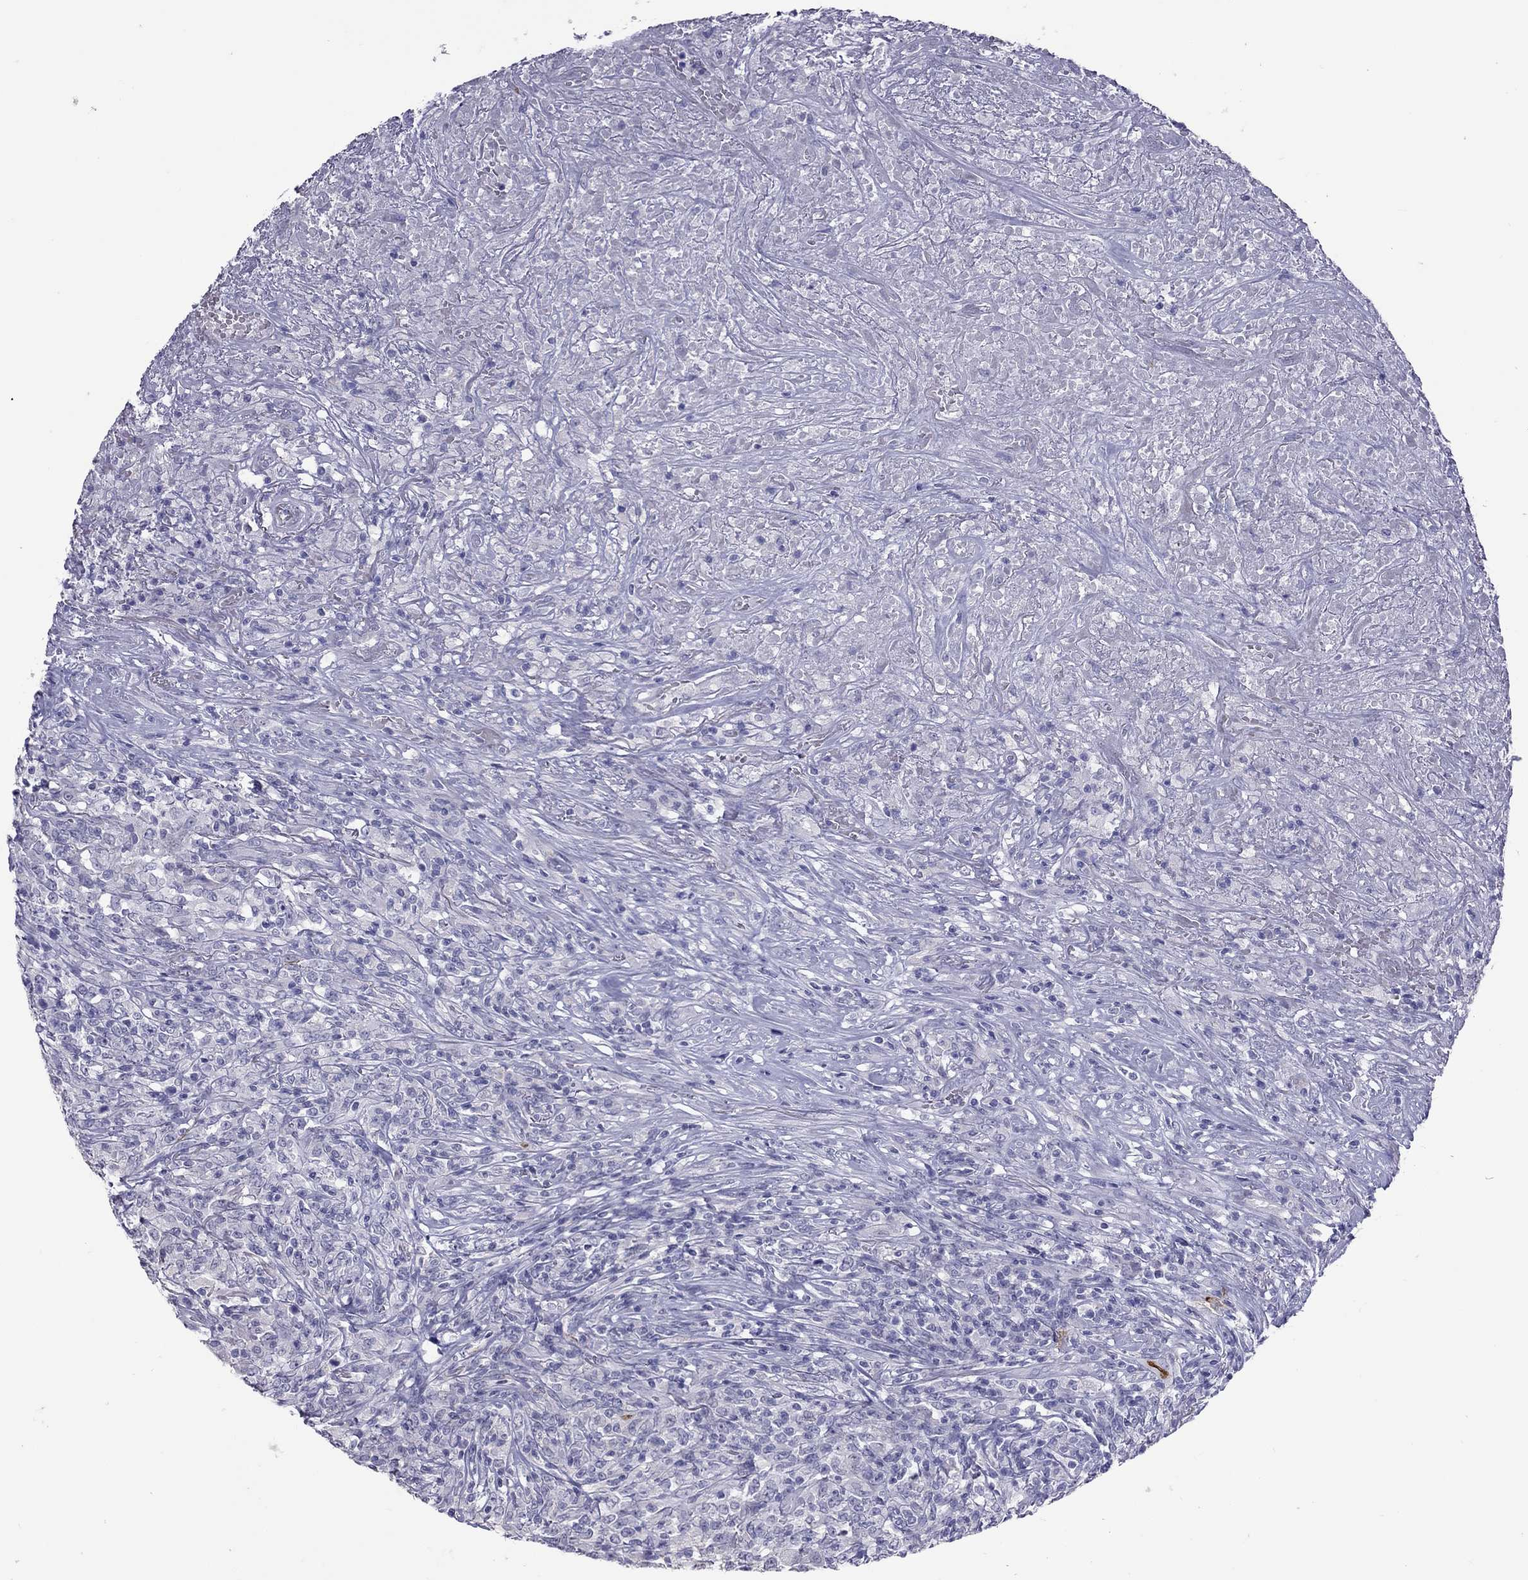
{"staining": {"intensity": "negative", "quantity": "none", "location": "none"}, "tissue": "lymphoma", "cell_type": "Tumor cells", "image_type": "cancer", "snomed": [{"axis": "morphology", "description": "Malignant lymphoma, non-Hodgkin's type, High grade"}, {"axis": "topography", "description": "Lung"}], "caption": "This is an immunohistochemistry (IHC) micrograph of human lymphoma. There is no positivity in tumor cells.", "gene": "MUC16", "patient": {"sex": "male", "age": 79}}